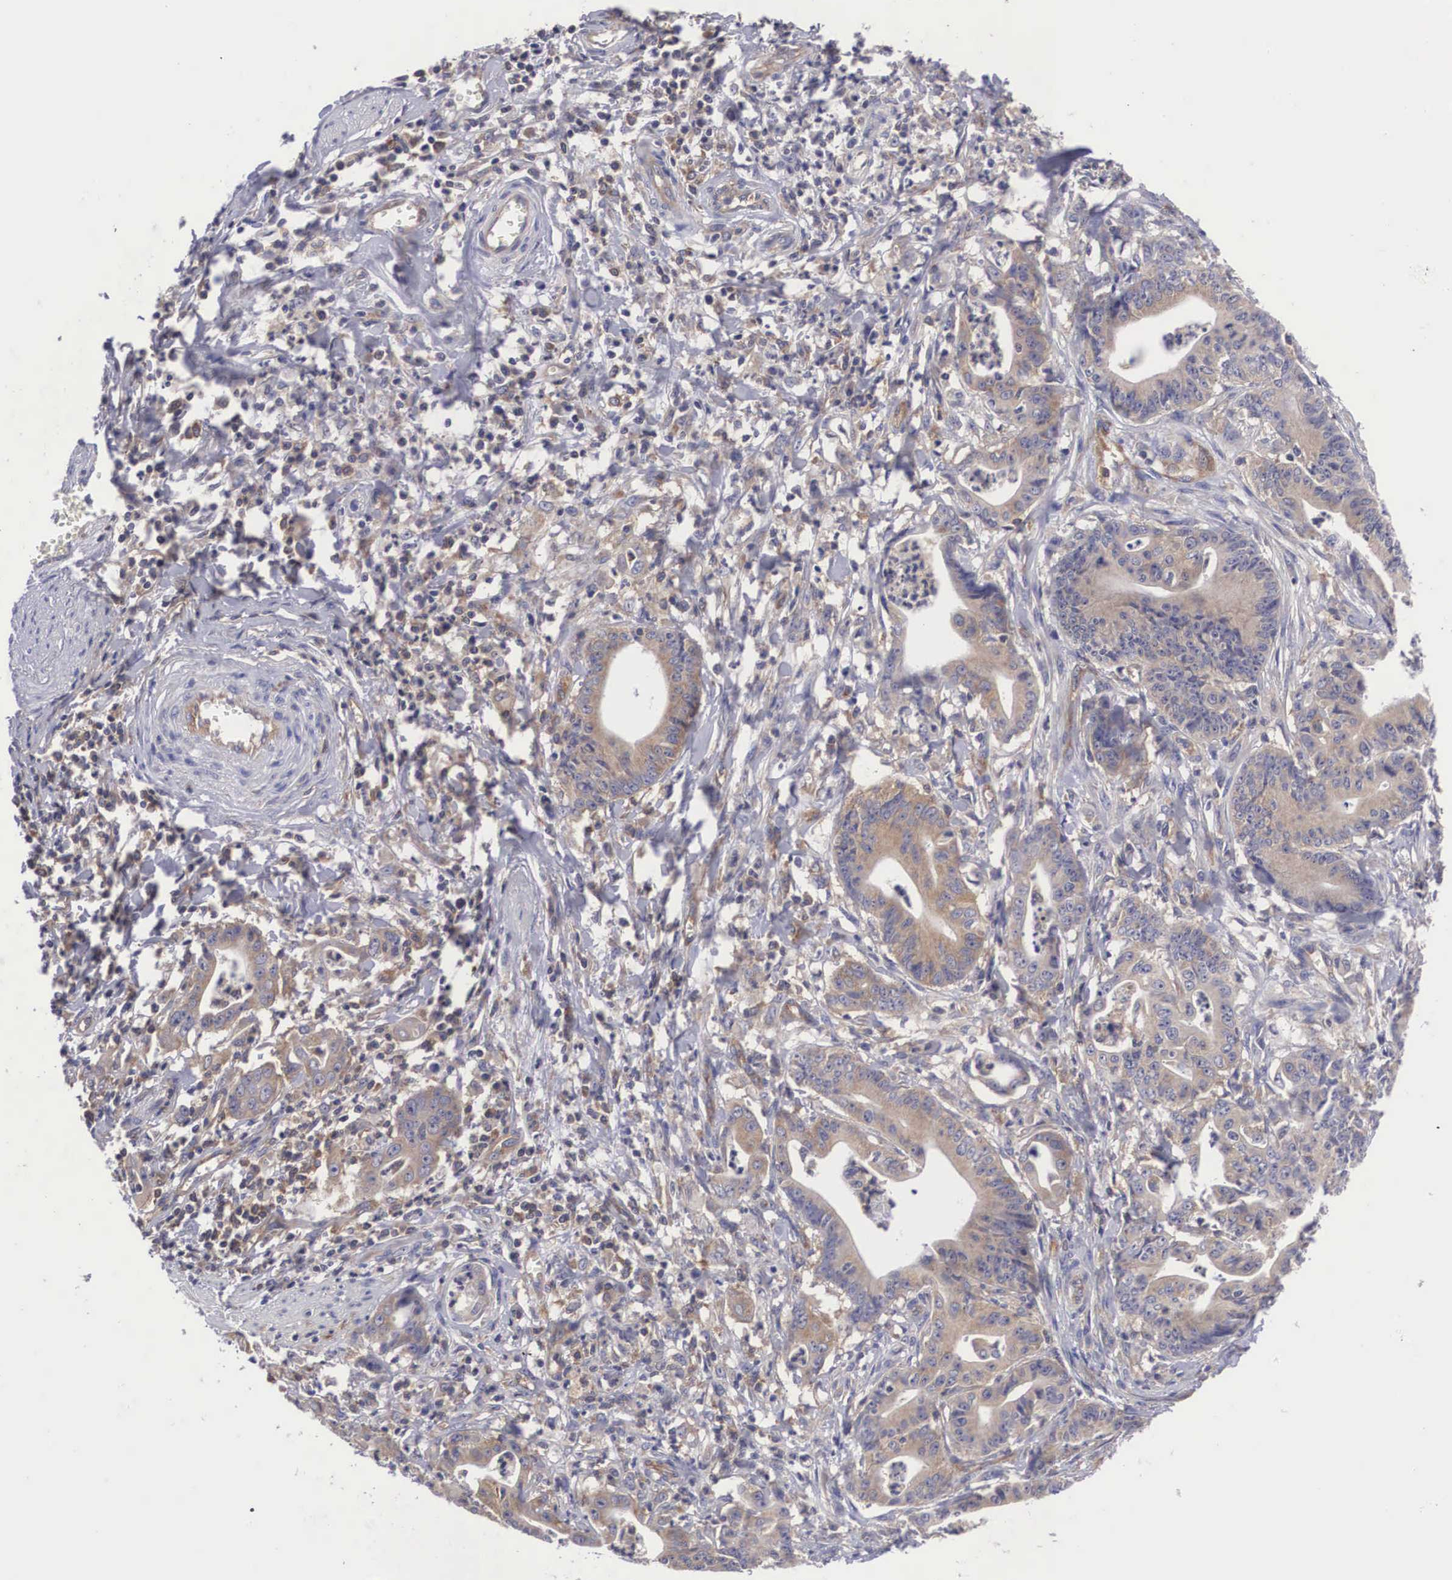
{"staining": {"intensity": "weak", "quantity": ">75%", "location": "cytoplasmic/membranous"}, "tissue": "stomach cancer", "cell_type": "Tumor cells", "image_type": "cancer", "snomed": [{"axis": "morphology", "description": "Adenocarcinoma, NOS"}, {"axis": "topography", "description": "Stomach, lower"}], "caption": "Protein staining shows weak cytoplasmic/membranous staining in approximately >75% of tumor cells in adenocarcinoma (stomach). Ihc stains the protein of interest in brown and the nuclei are stained blue.", "gene": "GRIPAP1", "patient": {"sex": "female", "age": 86}}